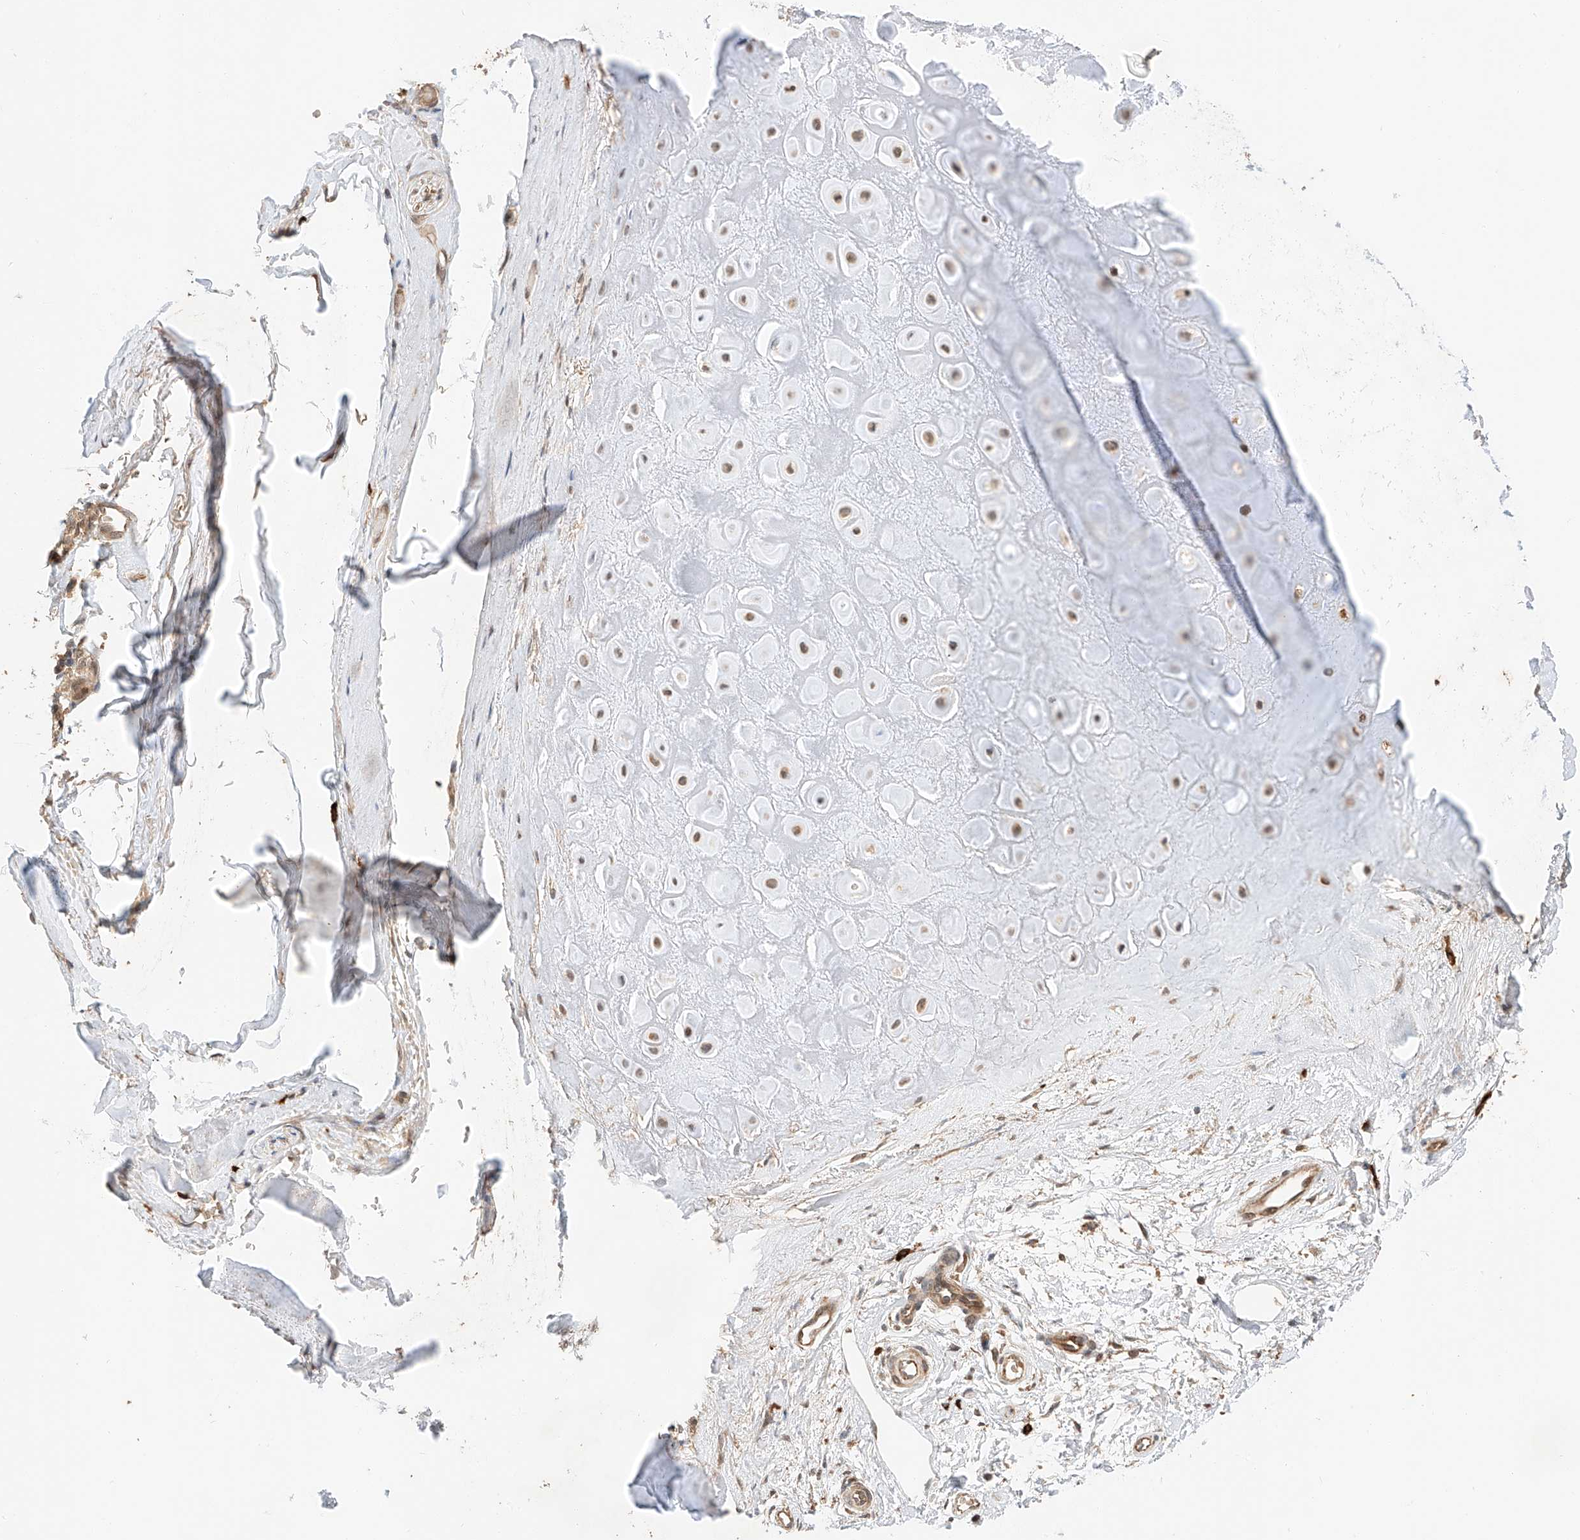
{"staining": {"intensity": "moderate", "quantity": "25%-75%", "location": "cytoplasmic/membranous"}, "tissue": "adipose tissue", "cell_type": "Adipocytes", "image_type": "normal", "snomed": [{"axis": "morphology", "description": "Normal tissue, NOS"}, {"axis": "morphology", "description": "Basal cell carcinoma"}, {"axis": "topography", "description": "Skin"}], "caption": "This micrograph demonstrates IHC staining of normal adipose tissue, with medium moderate cytoplasmic/membranous staining in about 25%-75% of adipocytes.", "gene": "RAB23", "patient": {"sex": "female", "age": 89}}